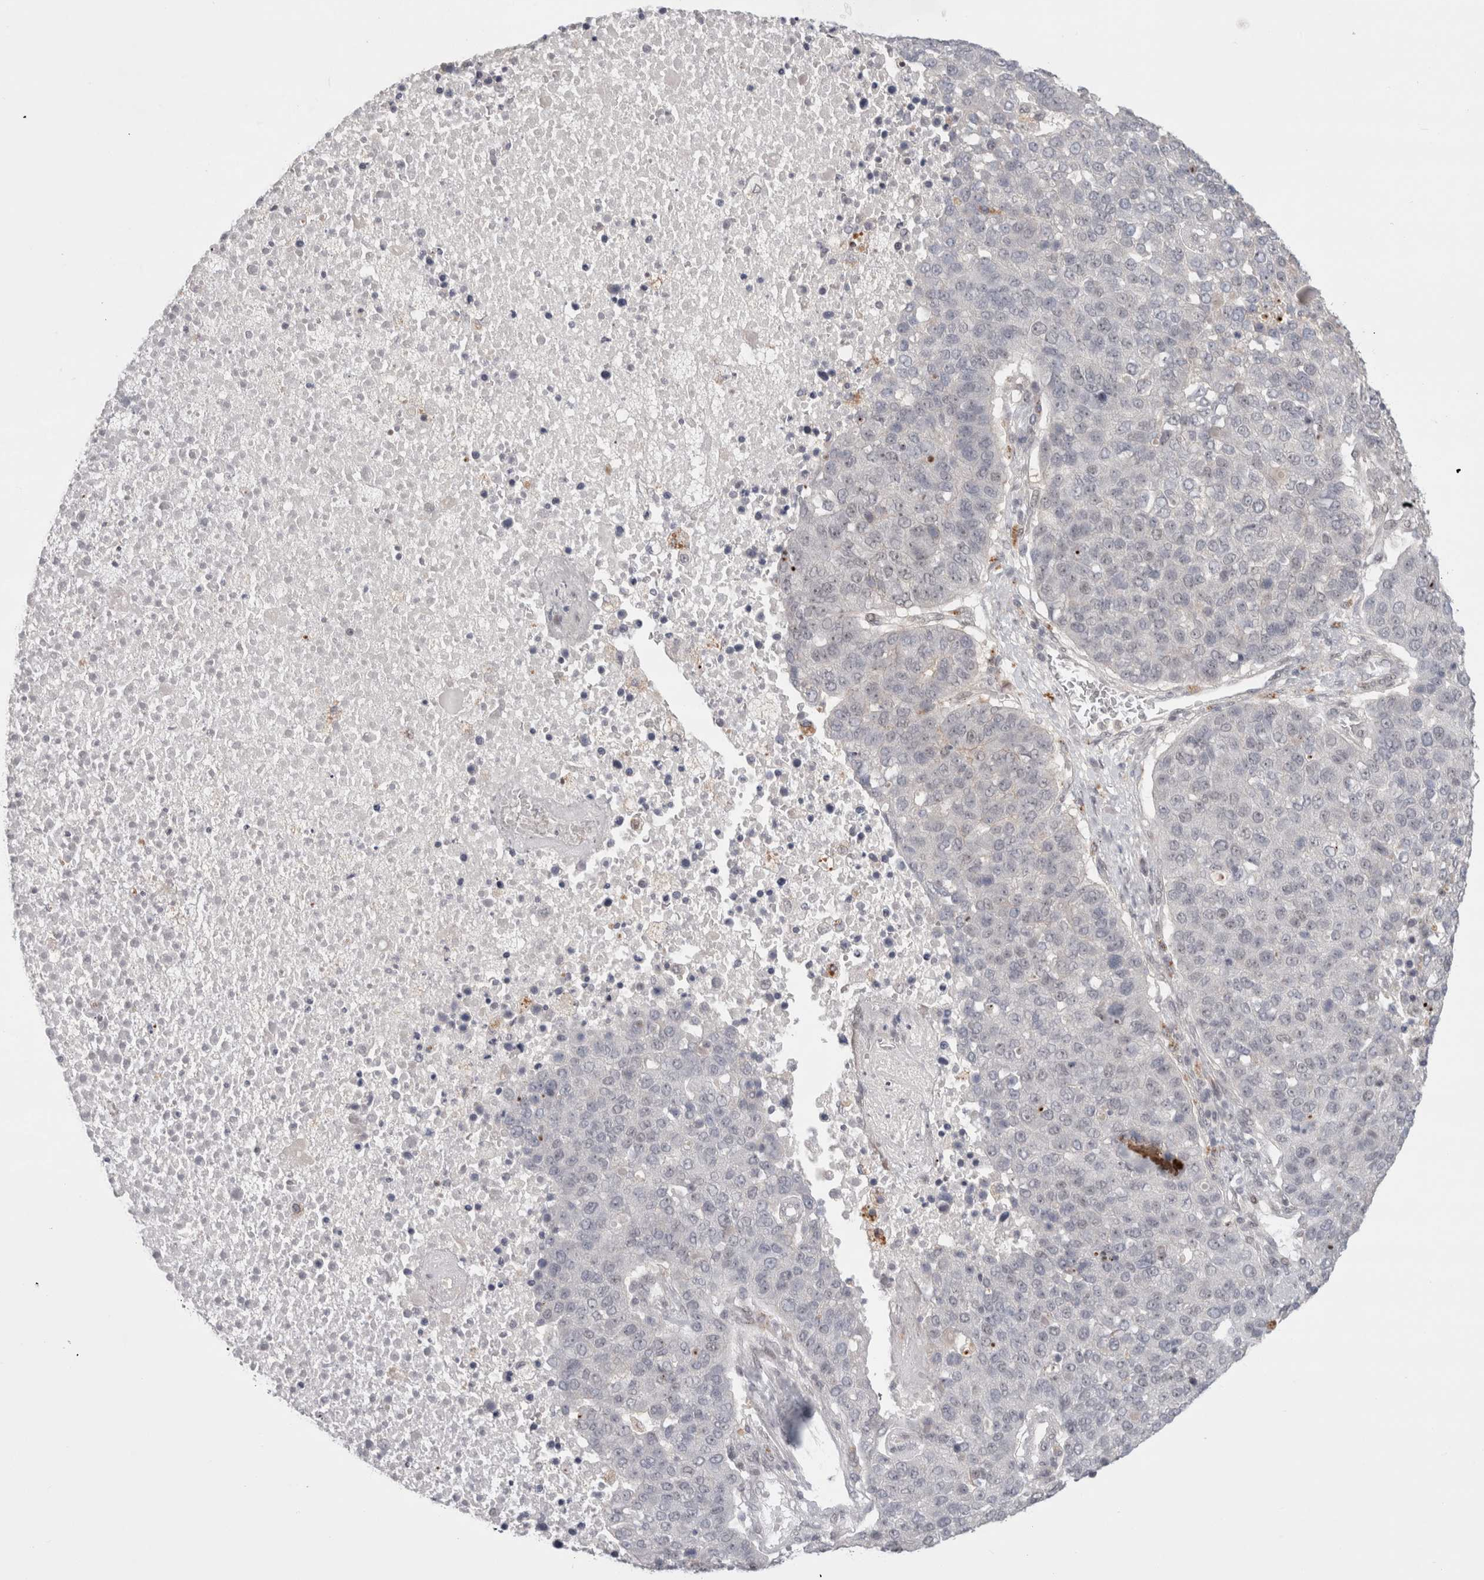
{"staining": {"intensity": "negative", "quantity": "none", "location": "none"}, "tissue": "pancreatic cancer", "cell_type": "Tumor cells", "image_type": "cancer", "snomed": [{"axis": "morphology", "description": "Adenocarcinoma, NOS"}, {"axis": "topography", "description": "Pancreas"}], "caption": "The IHC histopathology image has no significant expression in tumor cells of pancreatic cancer tissue. The staining was performed using DAB (3,3'-diaminobenzidine) to visualize the protein expression in brown, while the nuclei were stained in blue with hematoxylin (Magnification: 20x).", "gene": "SENP6", "patient": {"sex": "female", "age": 61}}